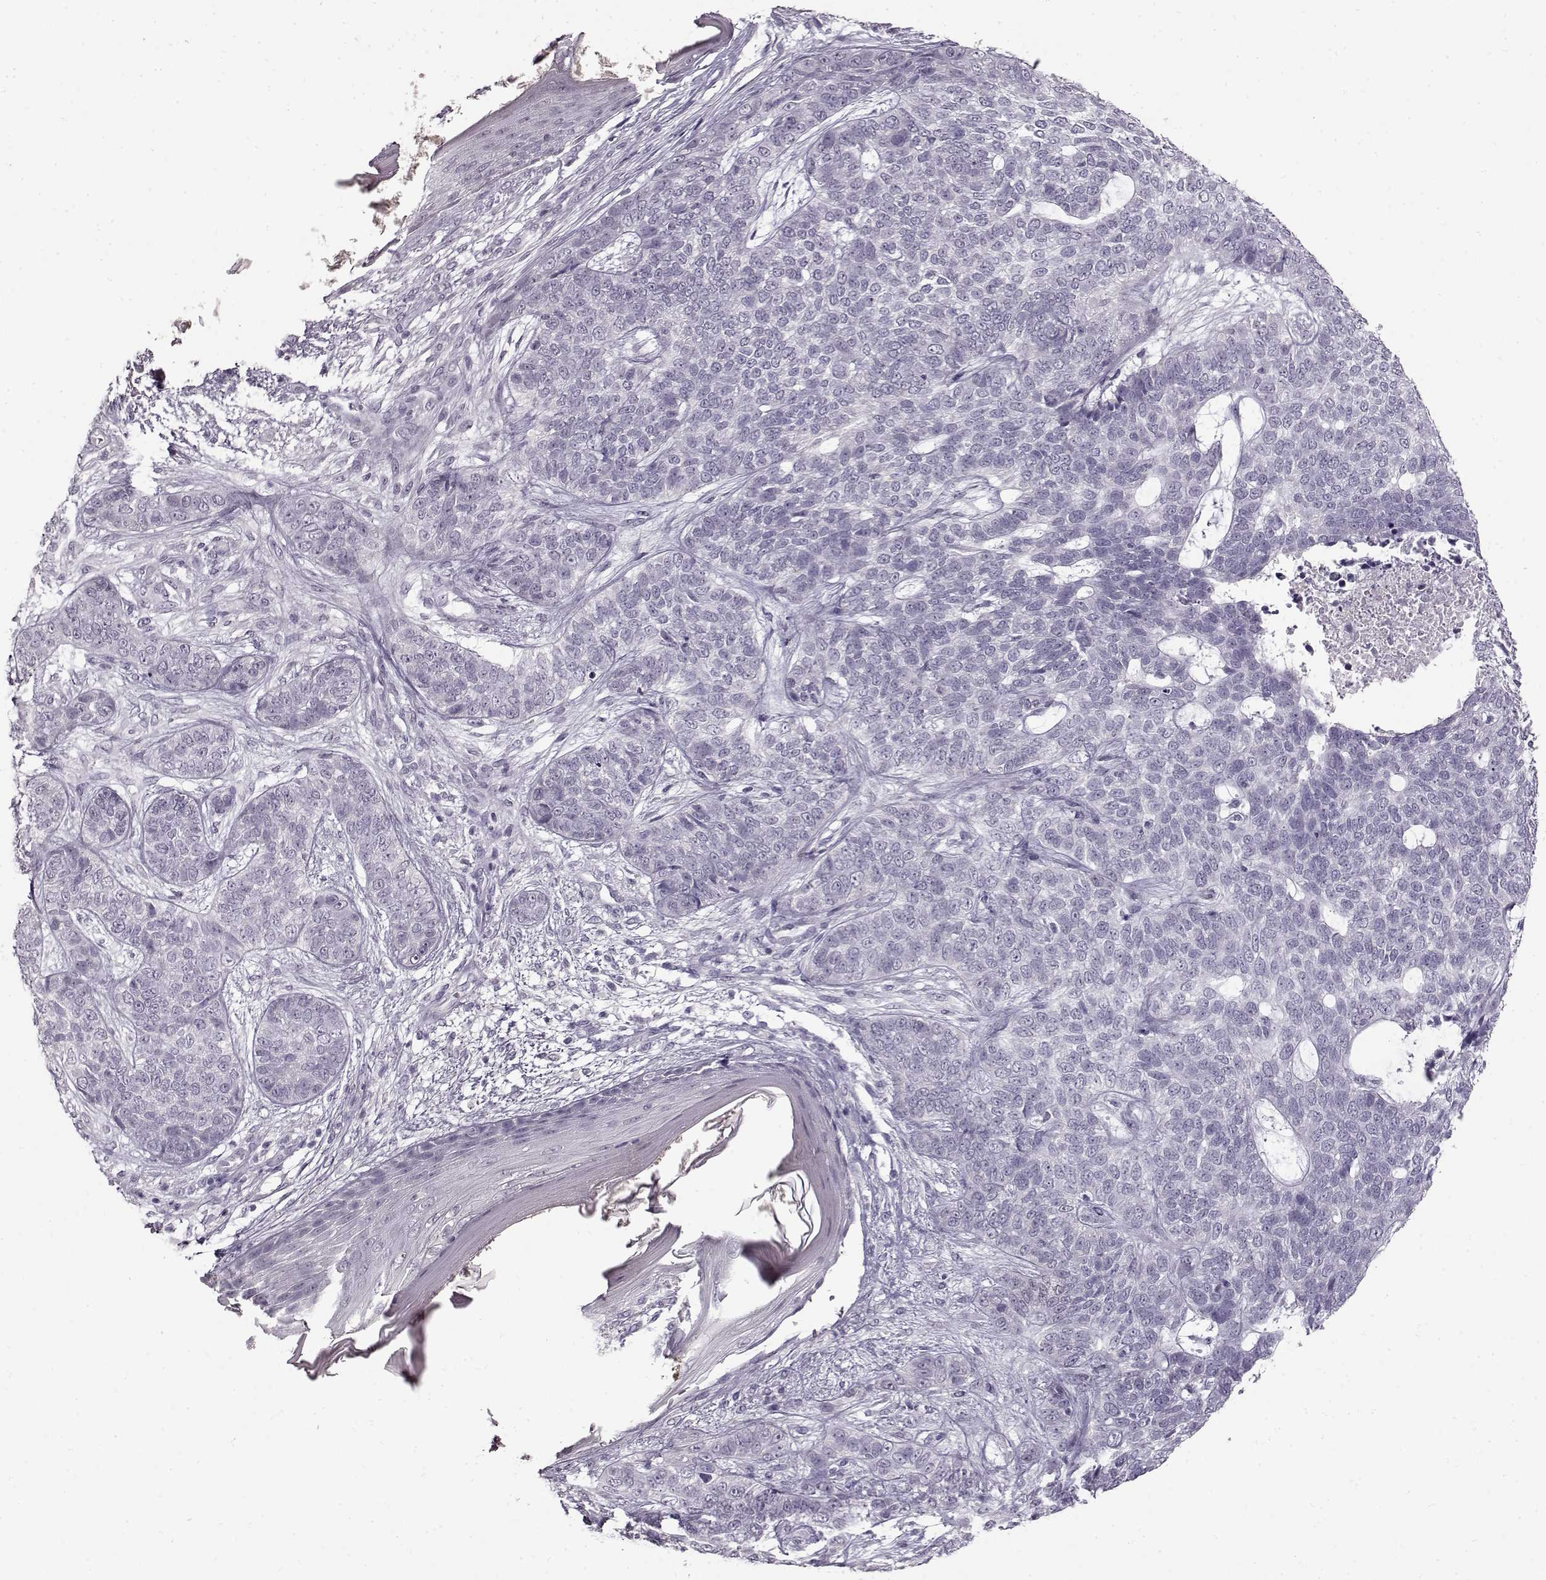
{"staining": {"intensity": "negative", "quantity": "none", "location": "none"}, "tissue": "skin cancer", "cell_type": "Tumor cells", "image_type": "cancer", "snomed": [{"axis": "morphology", "description": "Basal cell carcinoma"}, {"axis": "topography", "description": "Skin"}], "caption": "Protein analysis of skin basal cell carcinoma shows no significant positivity in tumor cells. The staining was performed using DAB (3,3'-diaminobenzidine) to visualize the protein expression in brown, while the nuclei were stained in blue with hematoxylin (Magnification: 20x).", "gene": "FSHB", "patient": {"sex": "female", "age": 69}}